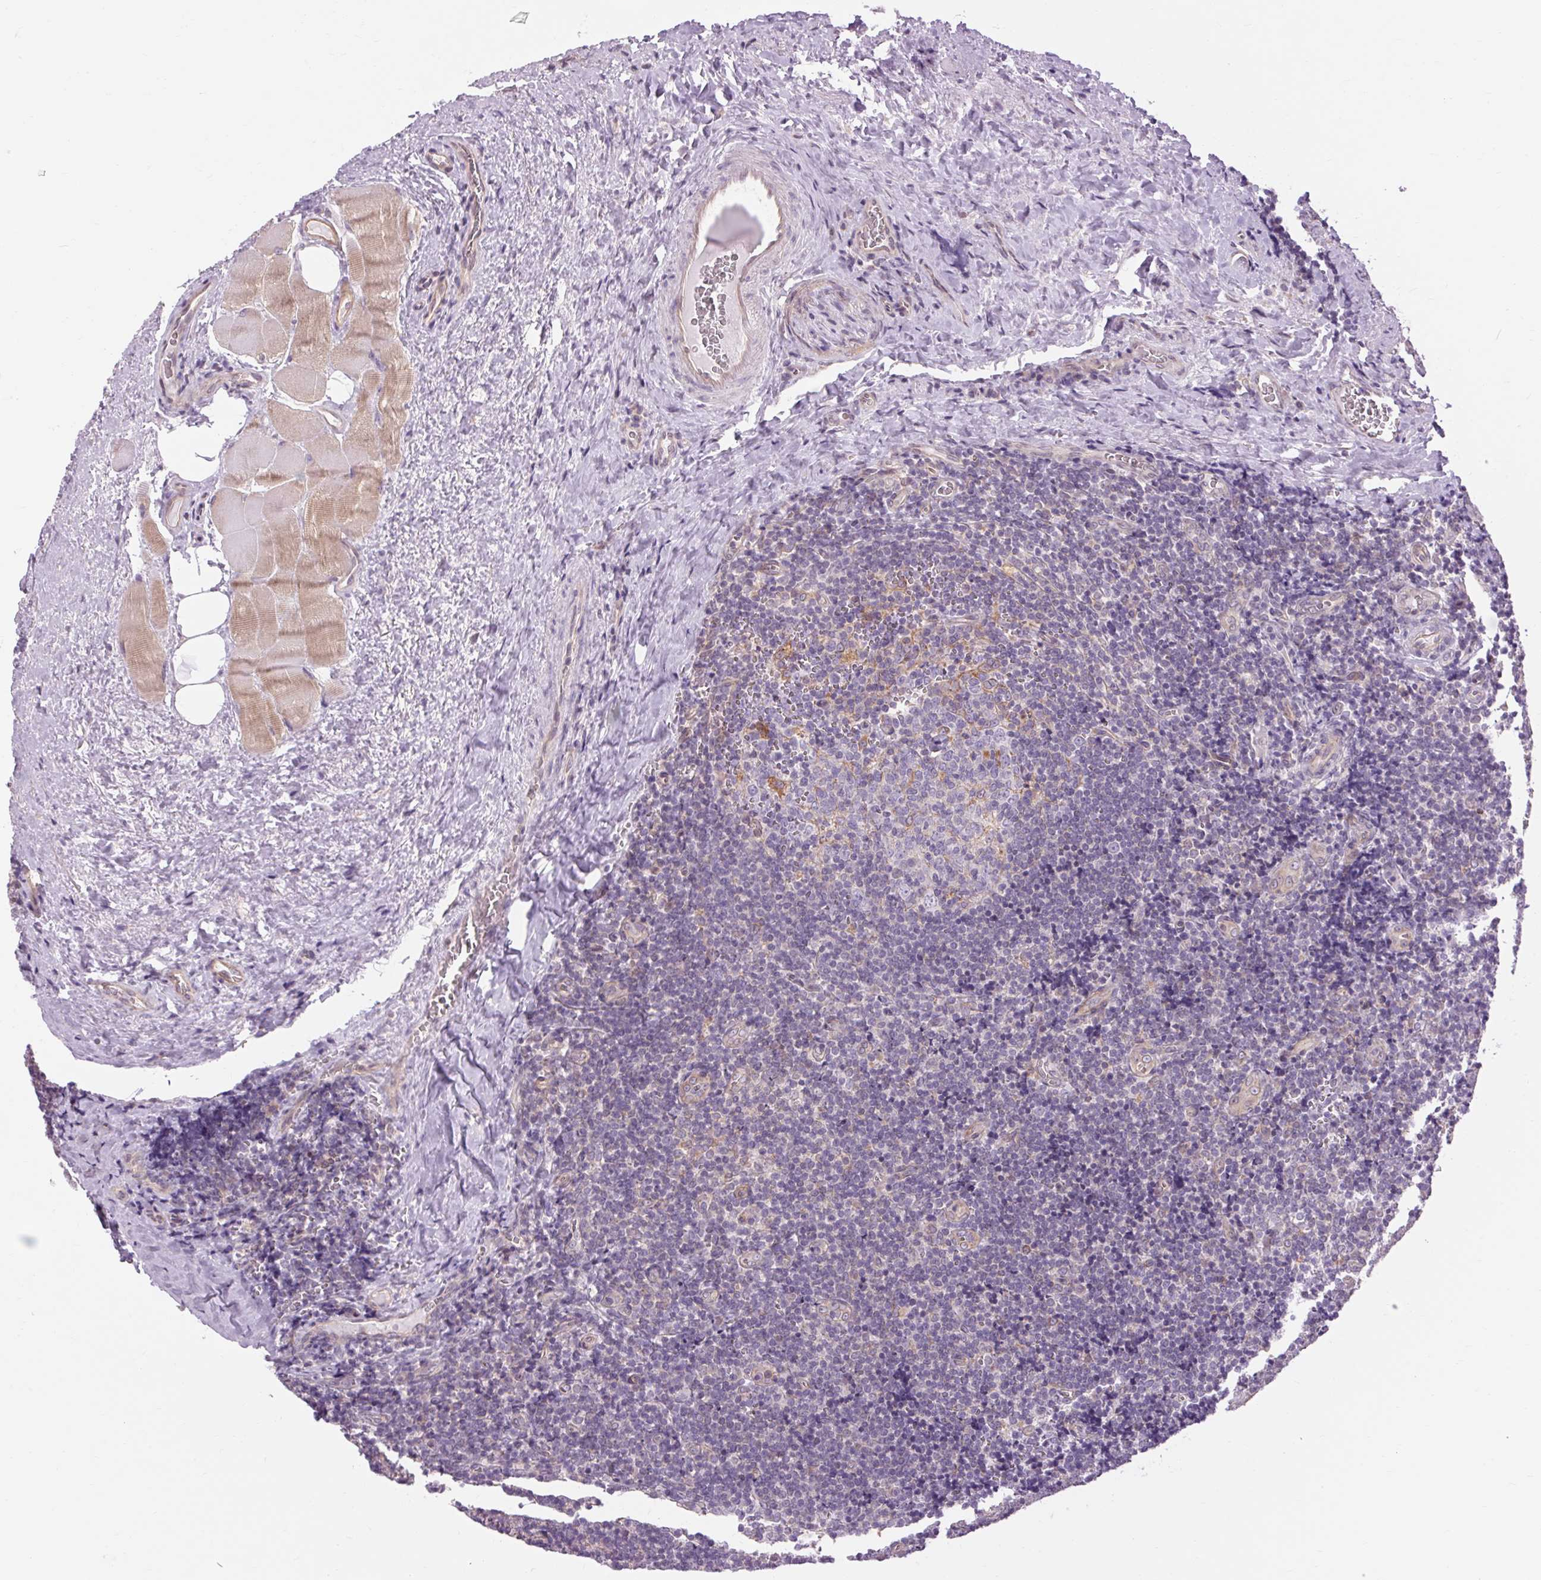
{"staining": {"intensity": "moderate", "quantity": "<25%", "location": "cytoplasmic/membranous"}, "tissue": "tonsil", "cell_type": "Germinal center cells", "image_type": "normal", "snomed": [{"axis": "morphology", "description": "Normal tissue, NOS"}, {"axis": "morphology", "description": "Inflammation, NOS"}, {"axis": "topography", "description": "Tonsil"}], "caption": "Germinal center cells show low levels of moderate cytoplasmic/membranous staining in about <25% of cells in unremarkable human tonsil.", "gene": "TM6SF1", "patient": {"sex": "female", "age": 31}}